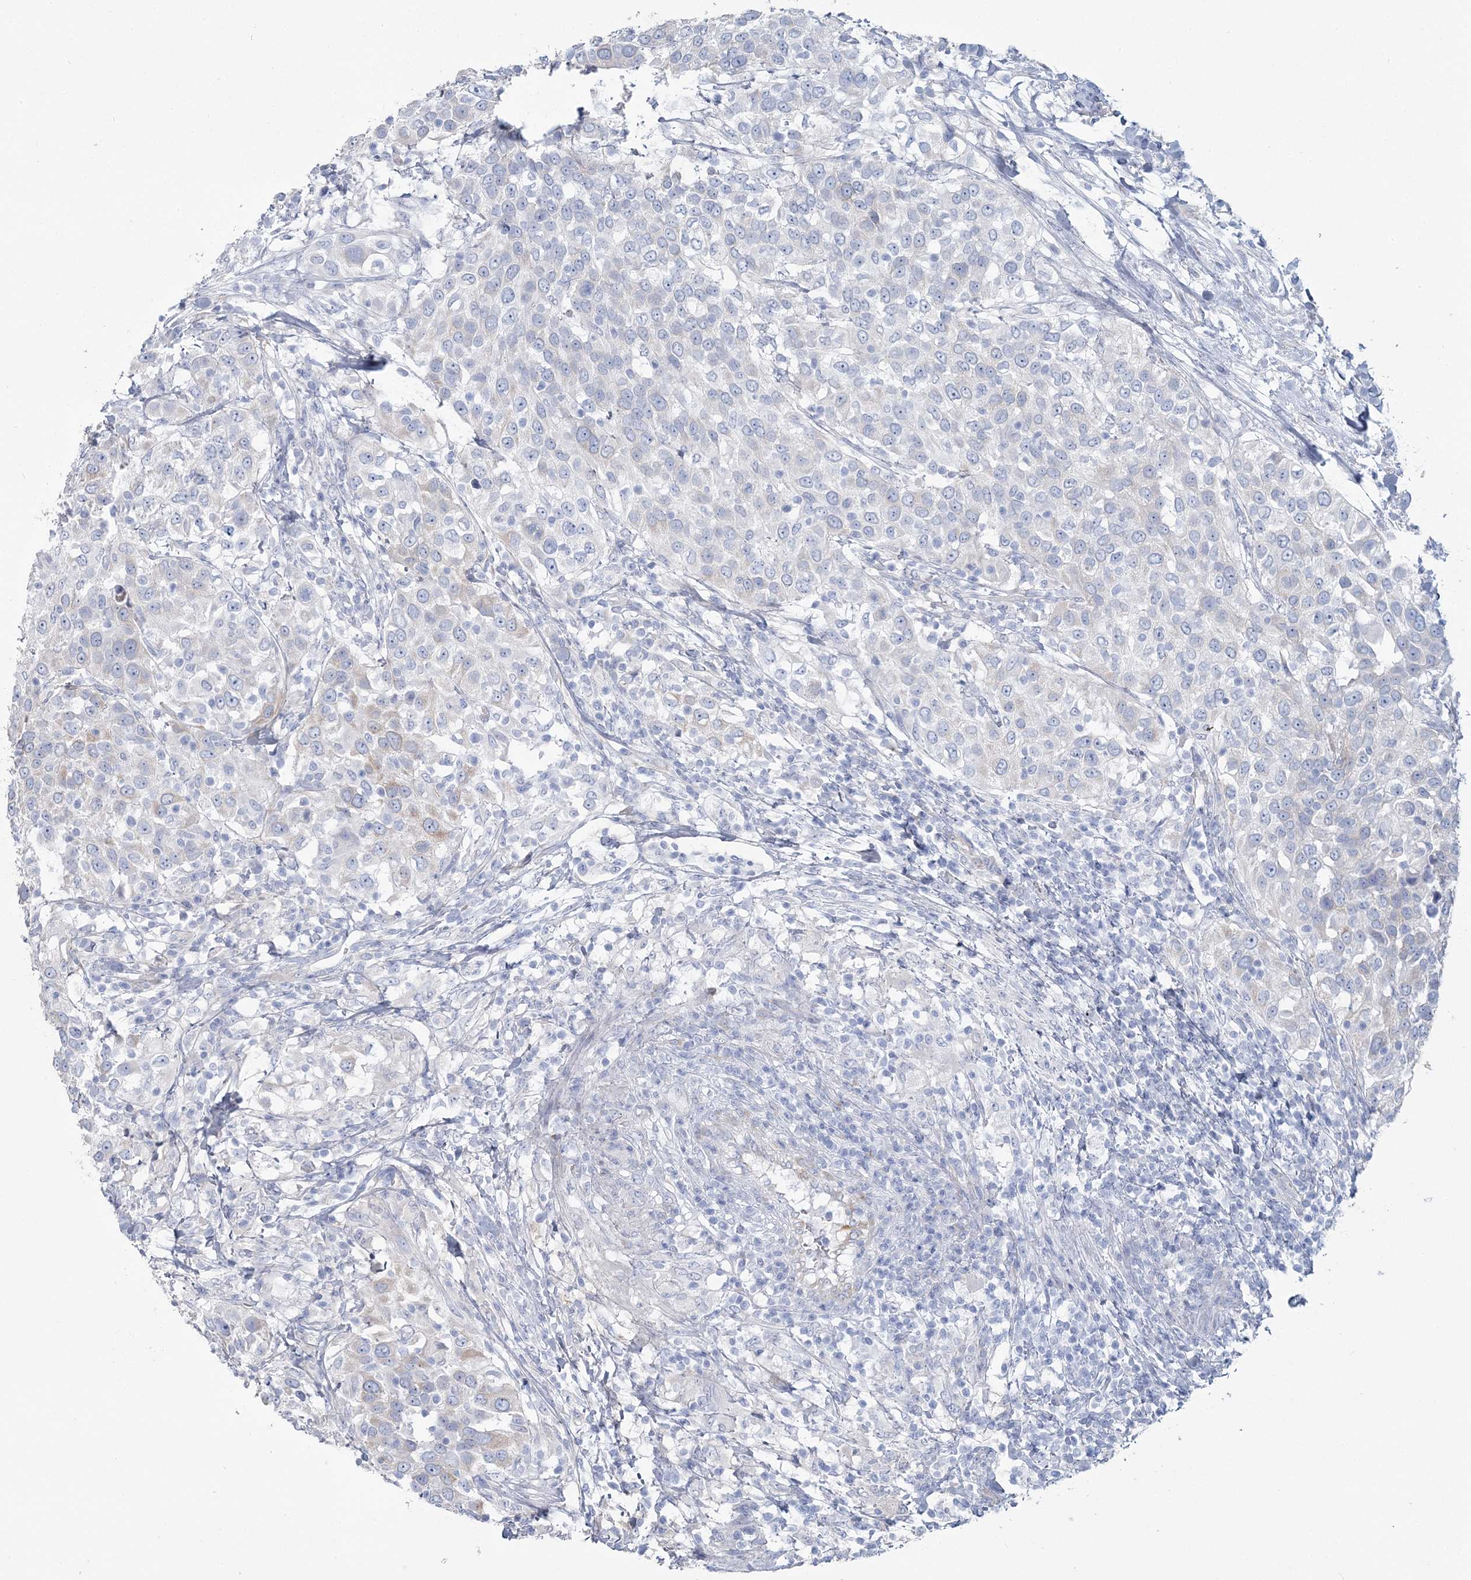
{"staining": {"intensity": "negative", "quantity": "none", "location": "none"}, "tissue": "urothelial cancer", "cell_type": "Tumor cells", "image_type": "cancer", "snomed": [{"axis": "morphology", "description": "Urothelial carcinoma, High grade"}, {"axis": "topography", "description": "Urinary bladder"}], "caption": "This histopathology image is of urothelial cancer stained with immunohistochemistry (IHC) to label a protein in brown with the nuclei are counter-stained blue. There is no expression in tumor cells.", "gene": "CMBL", "patient": {"sex": "female", "age": 80}}